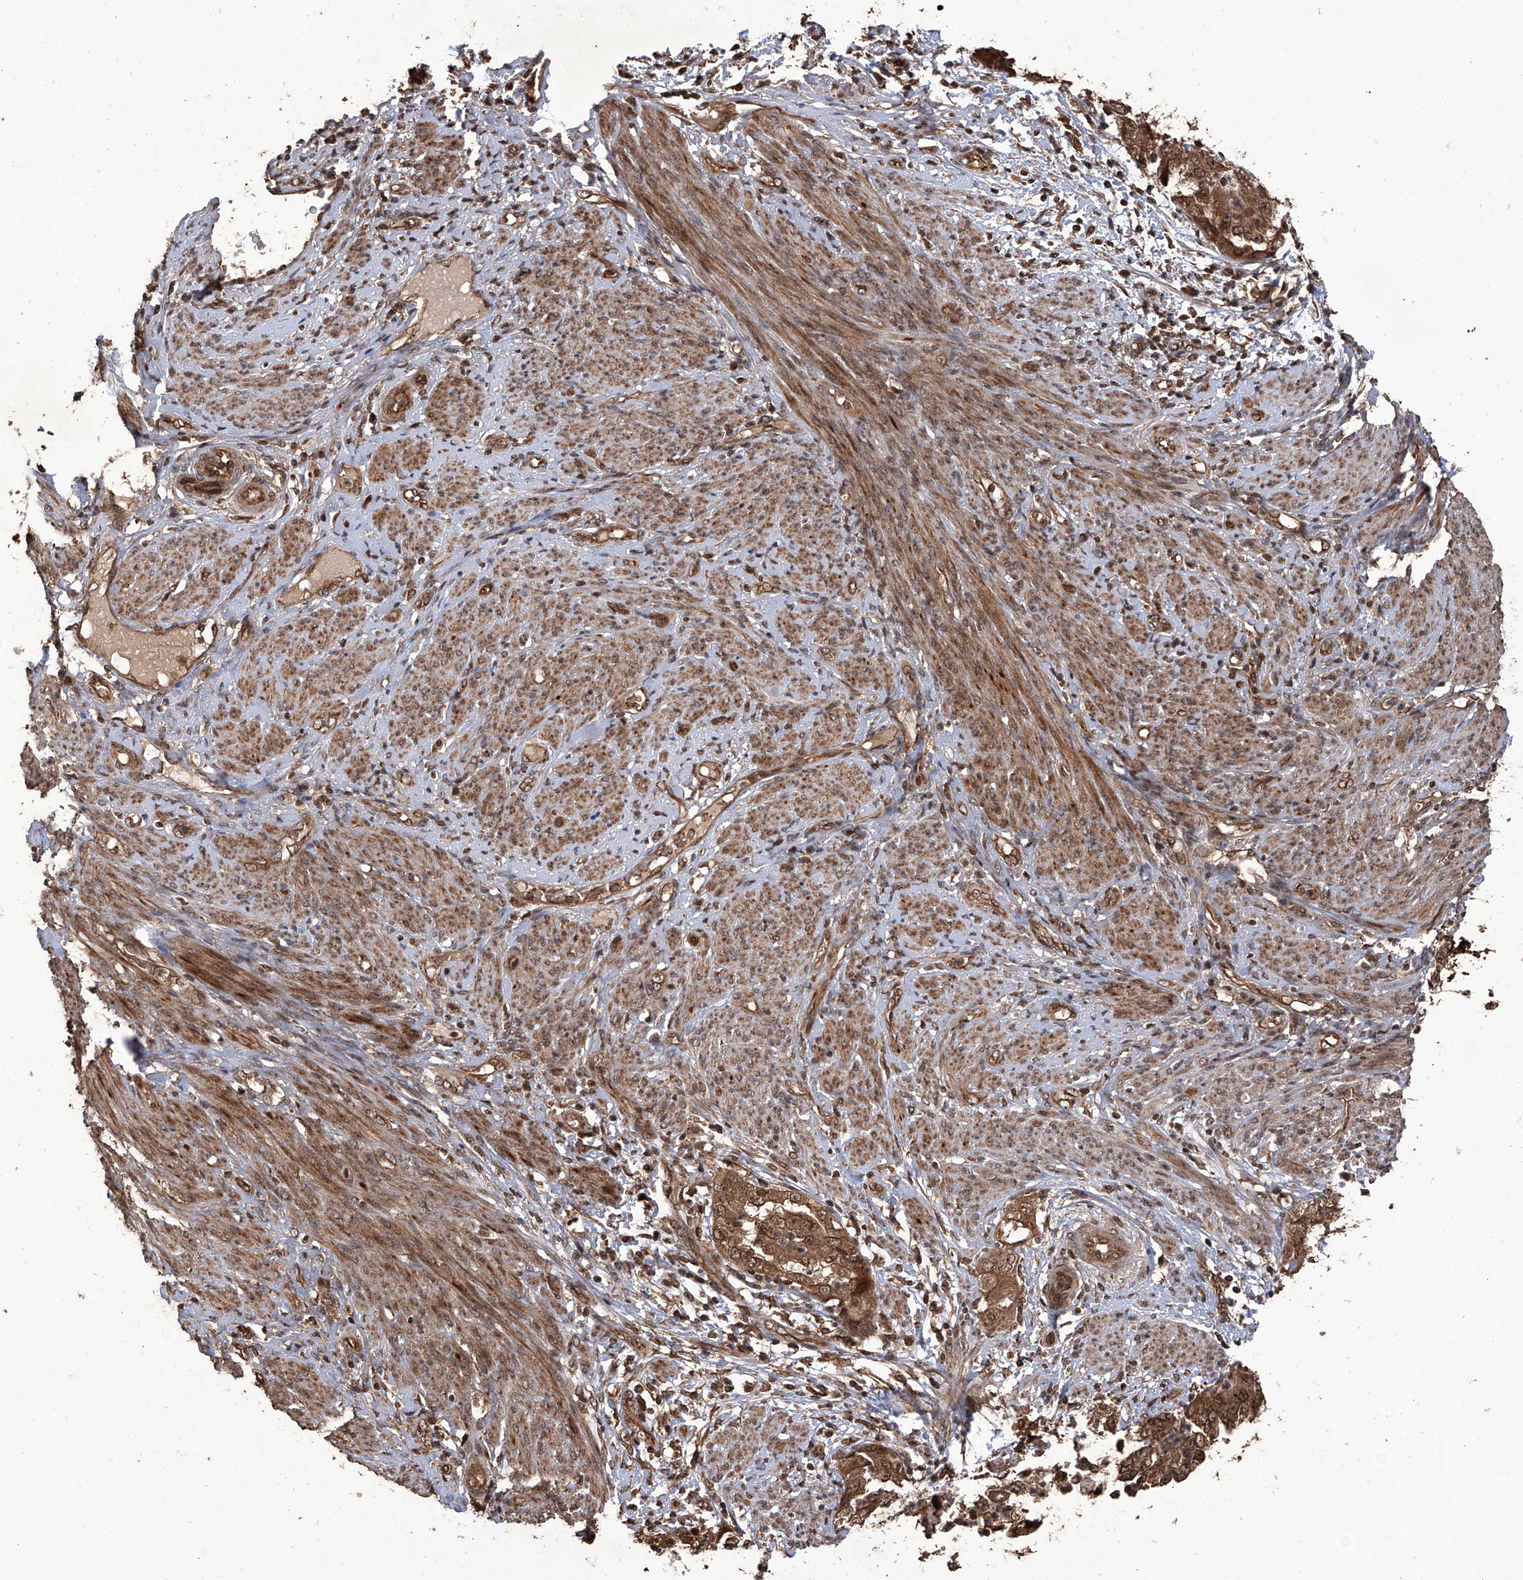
{"staining": {"intensity": "moderate", "quantity": ">75%", "location": "cytoplasmic/membranous,nuclear"}, "tissue": "endometrial cancer", "cell_type": "Tumor cells", "image_type": "cancer", "snomed": [{"axis": "morphology", "description": "Adenocarcinoma, NOS"}, {"axis": "topography", "description": "Endometrium"}], "caption": "An image of human endometrial cancer stained for a protein displays moderate cytoplasmic/membranous and nuclear brown staining in tumor cells.", "gene": "LYSMD4", "patient": {"sex": "female", "age": 85}}